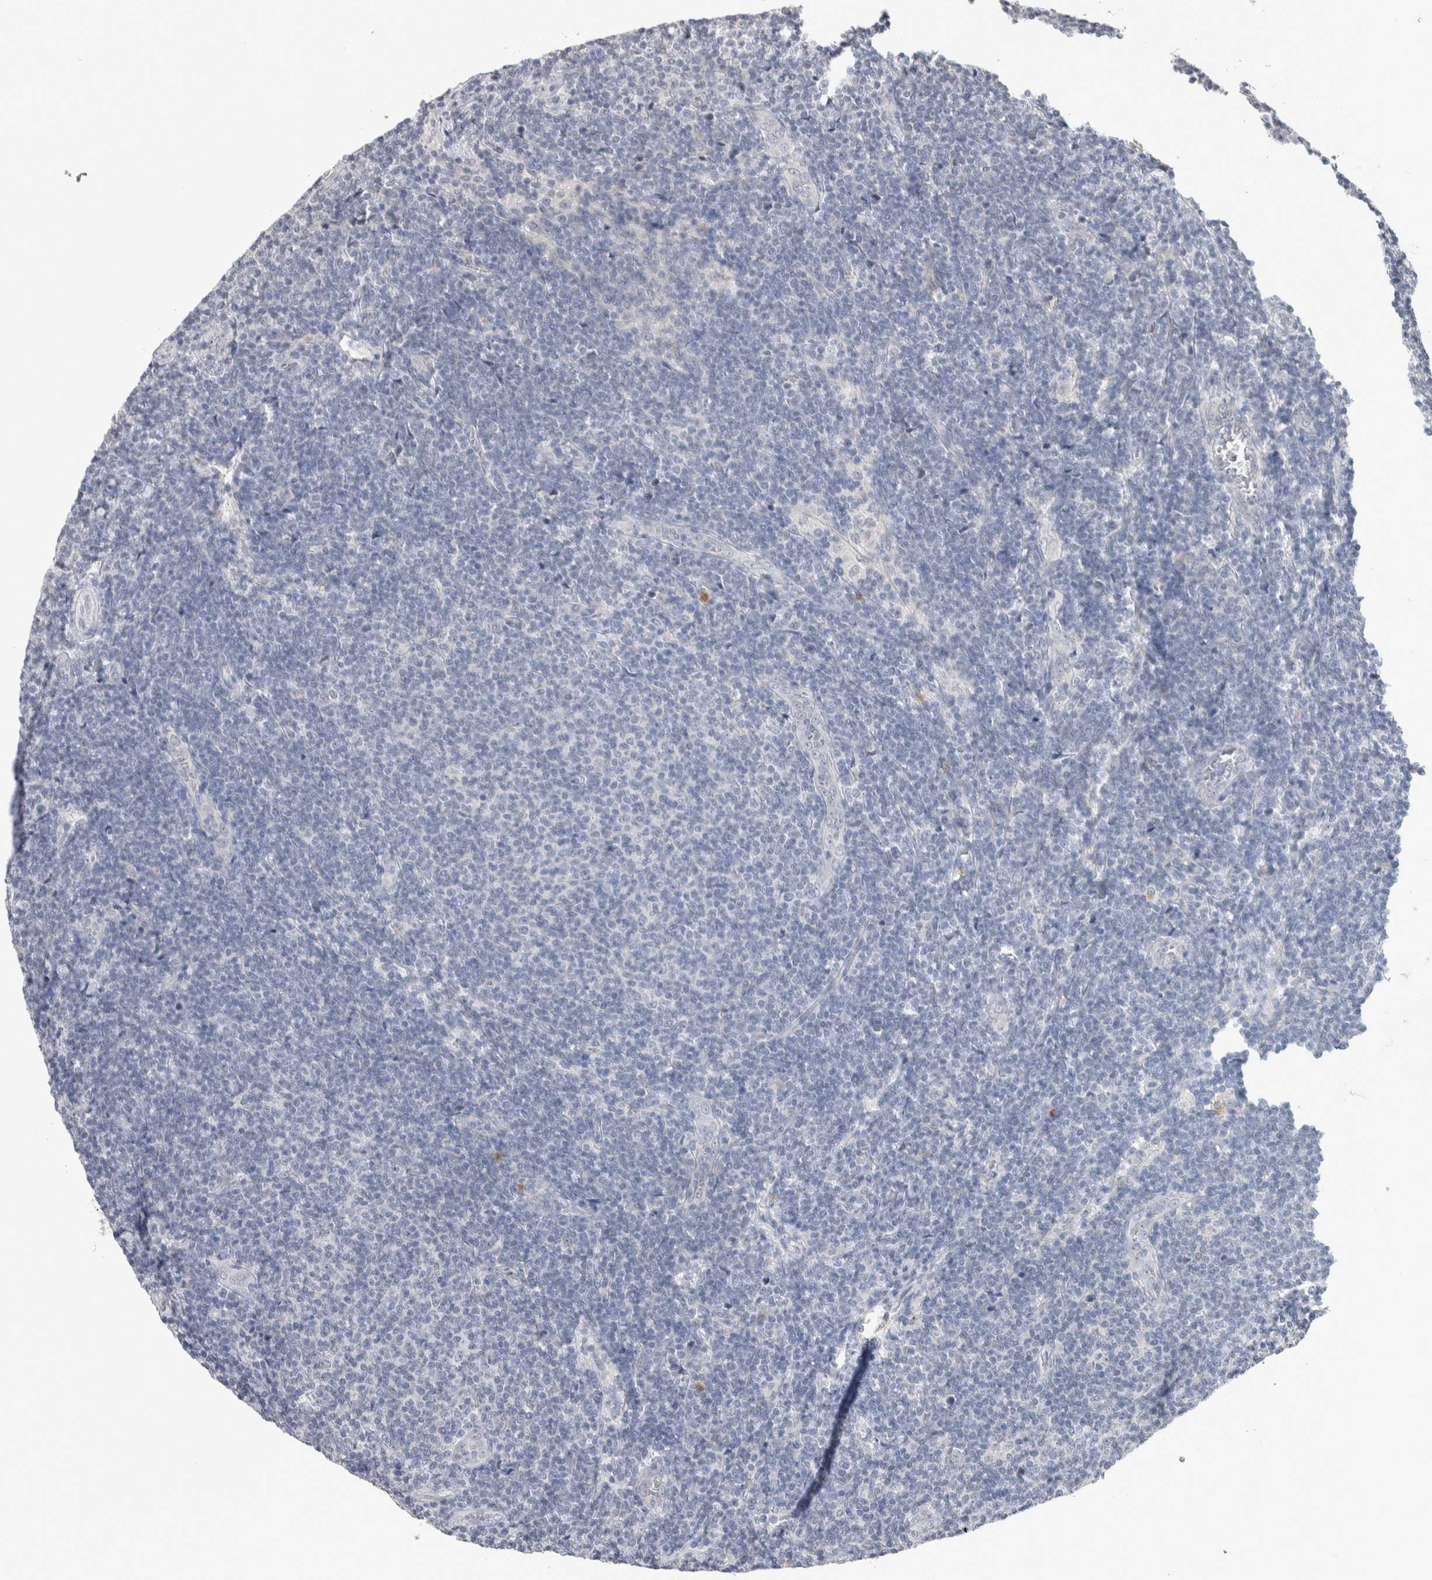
{"staining": {"intensity": "negative", "quantity": "none", "location": "none"}, "tissue": "lymphoma", "cell_type": "Tumor cells", "image_type": "cancer", "snomed": [{"axis": "morphology", "description": "Malignant lymphoma, non-Hodgkin's type, Low grade"}, {"axis": "topography", "description": "Lymph node"}], "caption": "A histopathology image of human lymphoma is negative for staining in tumor cells.", "gene": "TMEM102", "patient": {"sex": "male", "age": 66}}